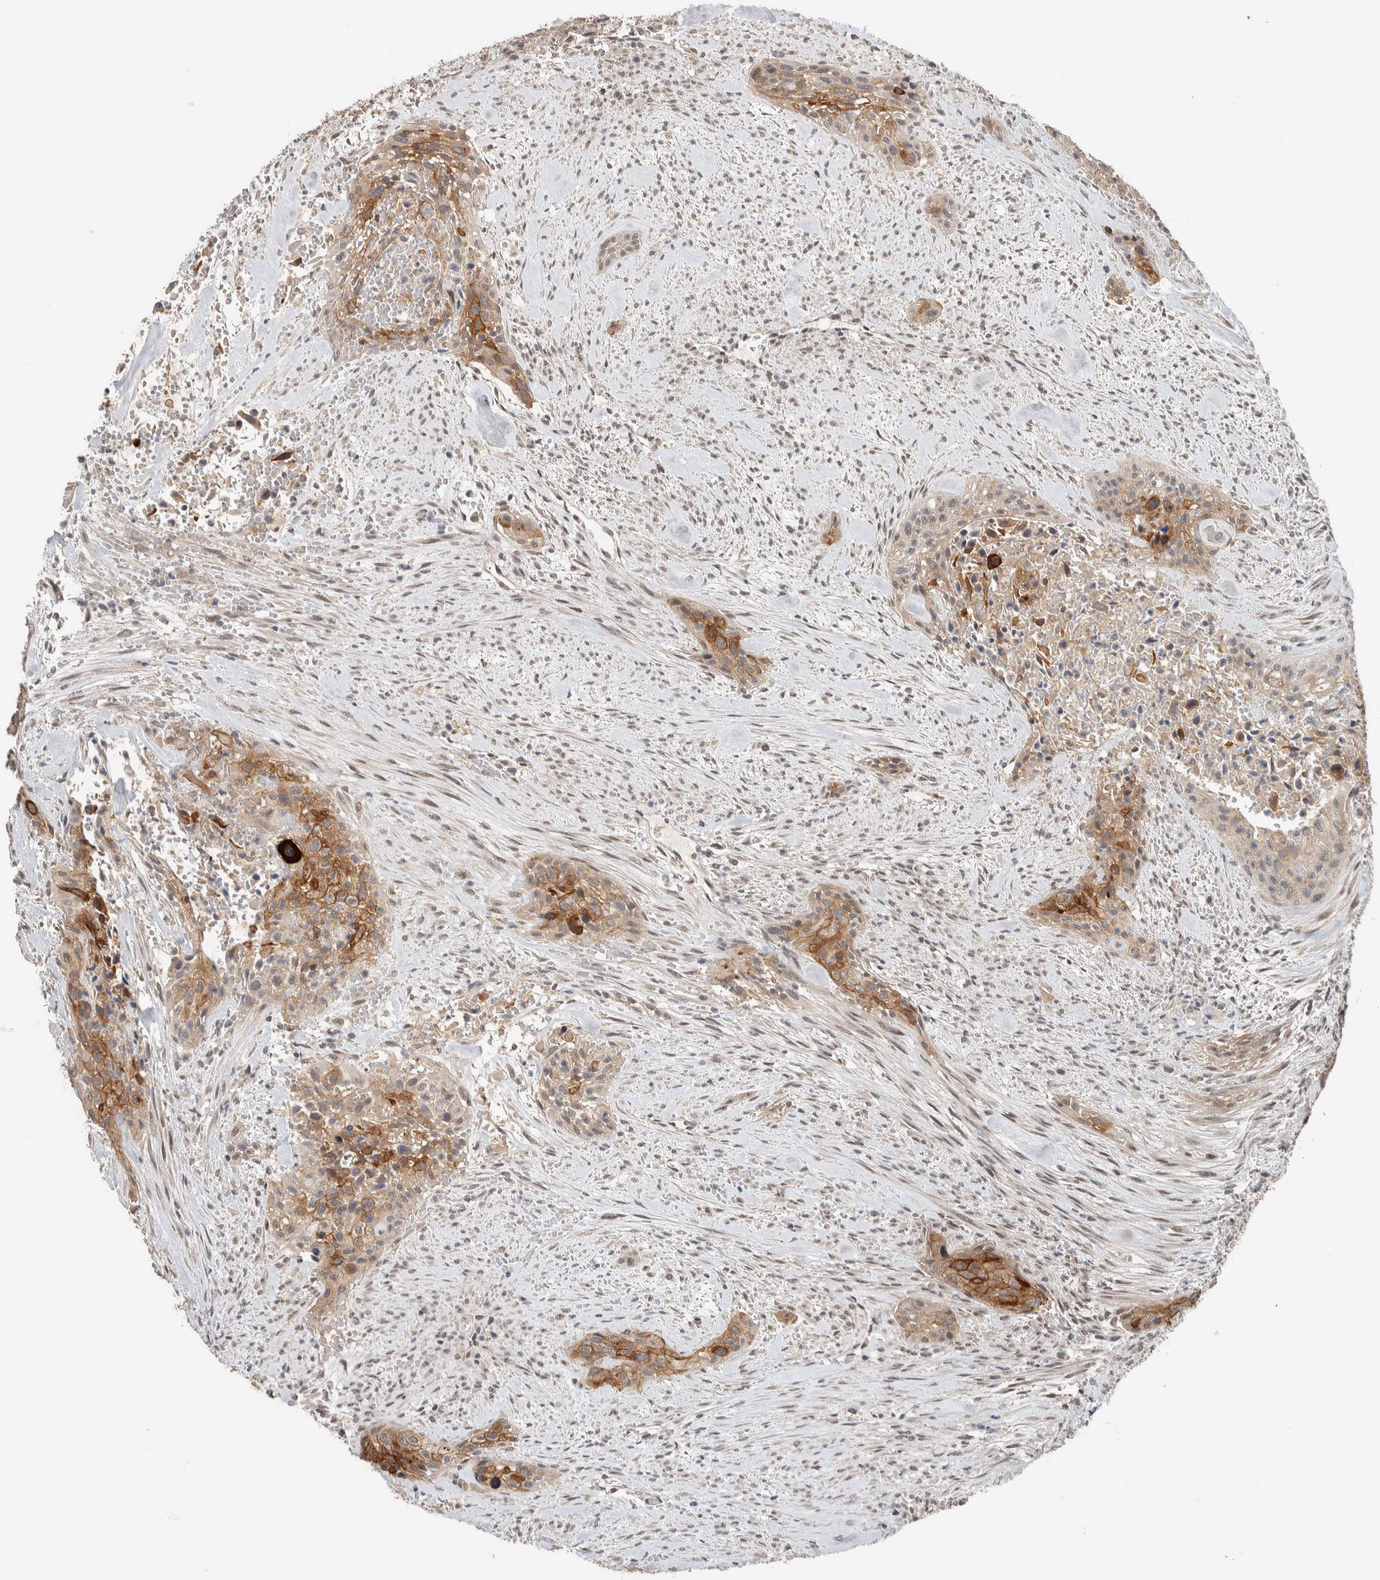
{"staining": {"intensity": "moderate", "quantity": ">75%", "location": "cytoplasmic/membranous"}, "tissue": "urothelial cancer", "cell_type": "Tumor cells", "image_type": "cancer", "snomed": [{"axis": "morphology", "description": "Urothelial carcinoma, High grade"}, {"axis": "topography", "description": "Urinary bladder"}], "caption": "Brown immunohistochemical staining in human urothelial cancer demonstrates moderate cytoplasmic/membranous positivity in about >75% of tumor cells.", "gene": "CYSRT1", "patient": {"sex": "male", "age": 35}}